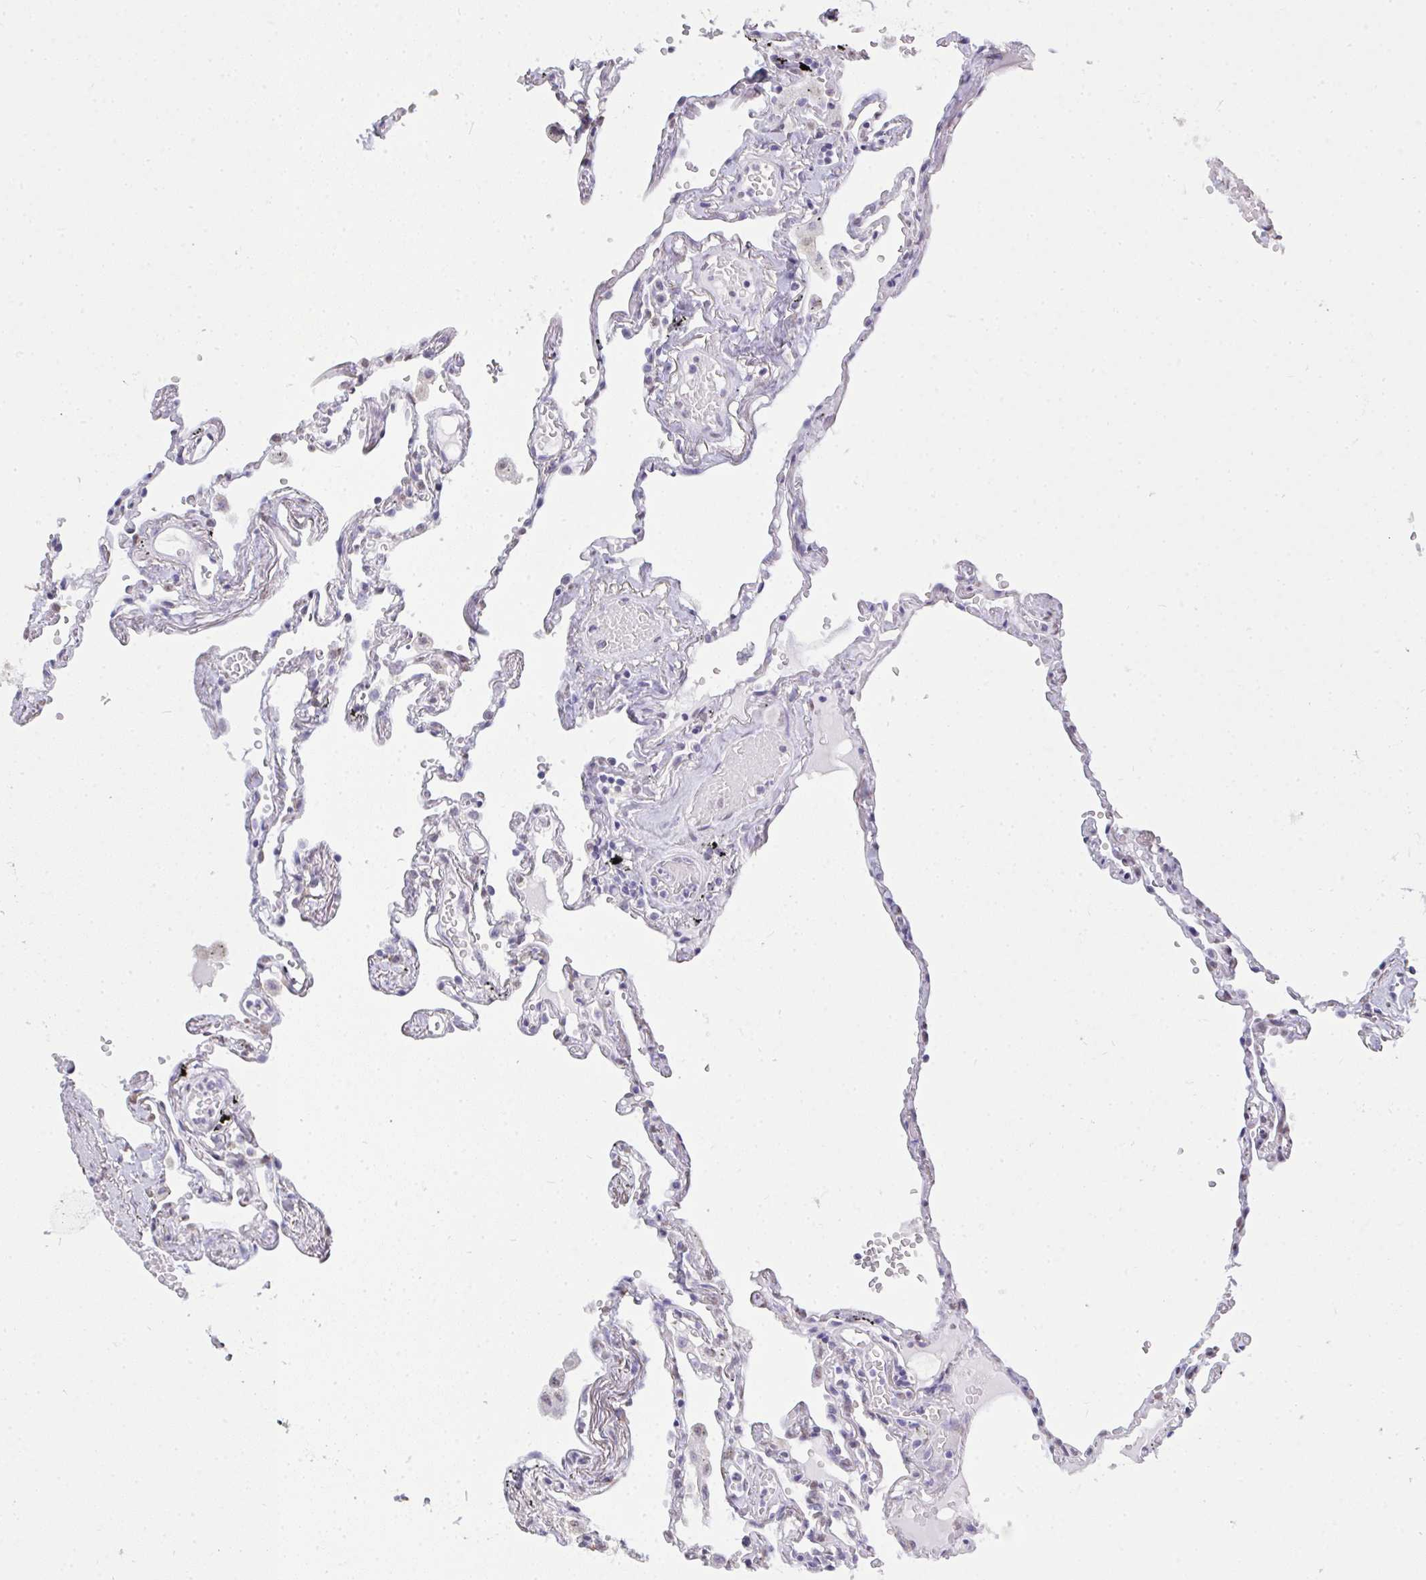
{"staining": {"intensity": "moderate", "quantity": "<25%", "location": "nuclear"}, "tissue": "lung", "cell_type": "Alveolar cells", "image_type": "normal", "snomed": [{"axis": "morphology", "description": "Normal tissue, NOS"}, {"axis": "topography", "description": "Lung"}], "caption": "Alveolar cells show moderate nuclear expression in about <25% of cells in benign lung.", "gene": "SEMA6B", "patient": {"sex": "female", "age": 67}}